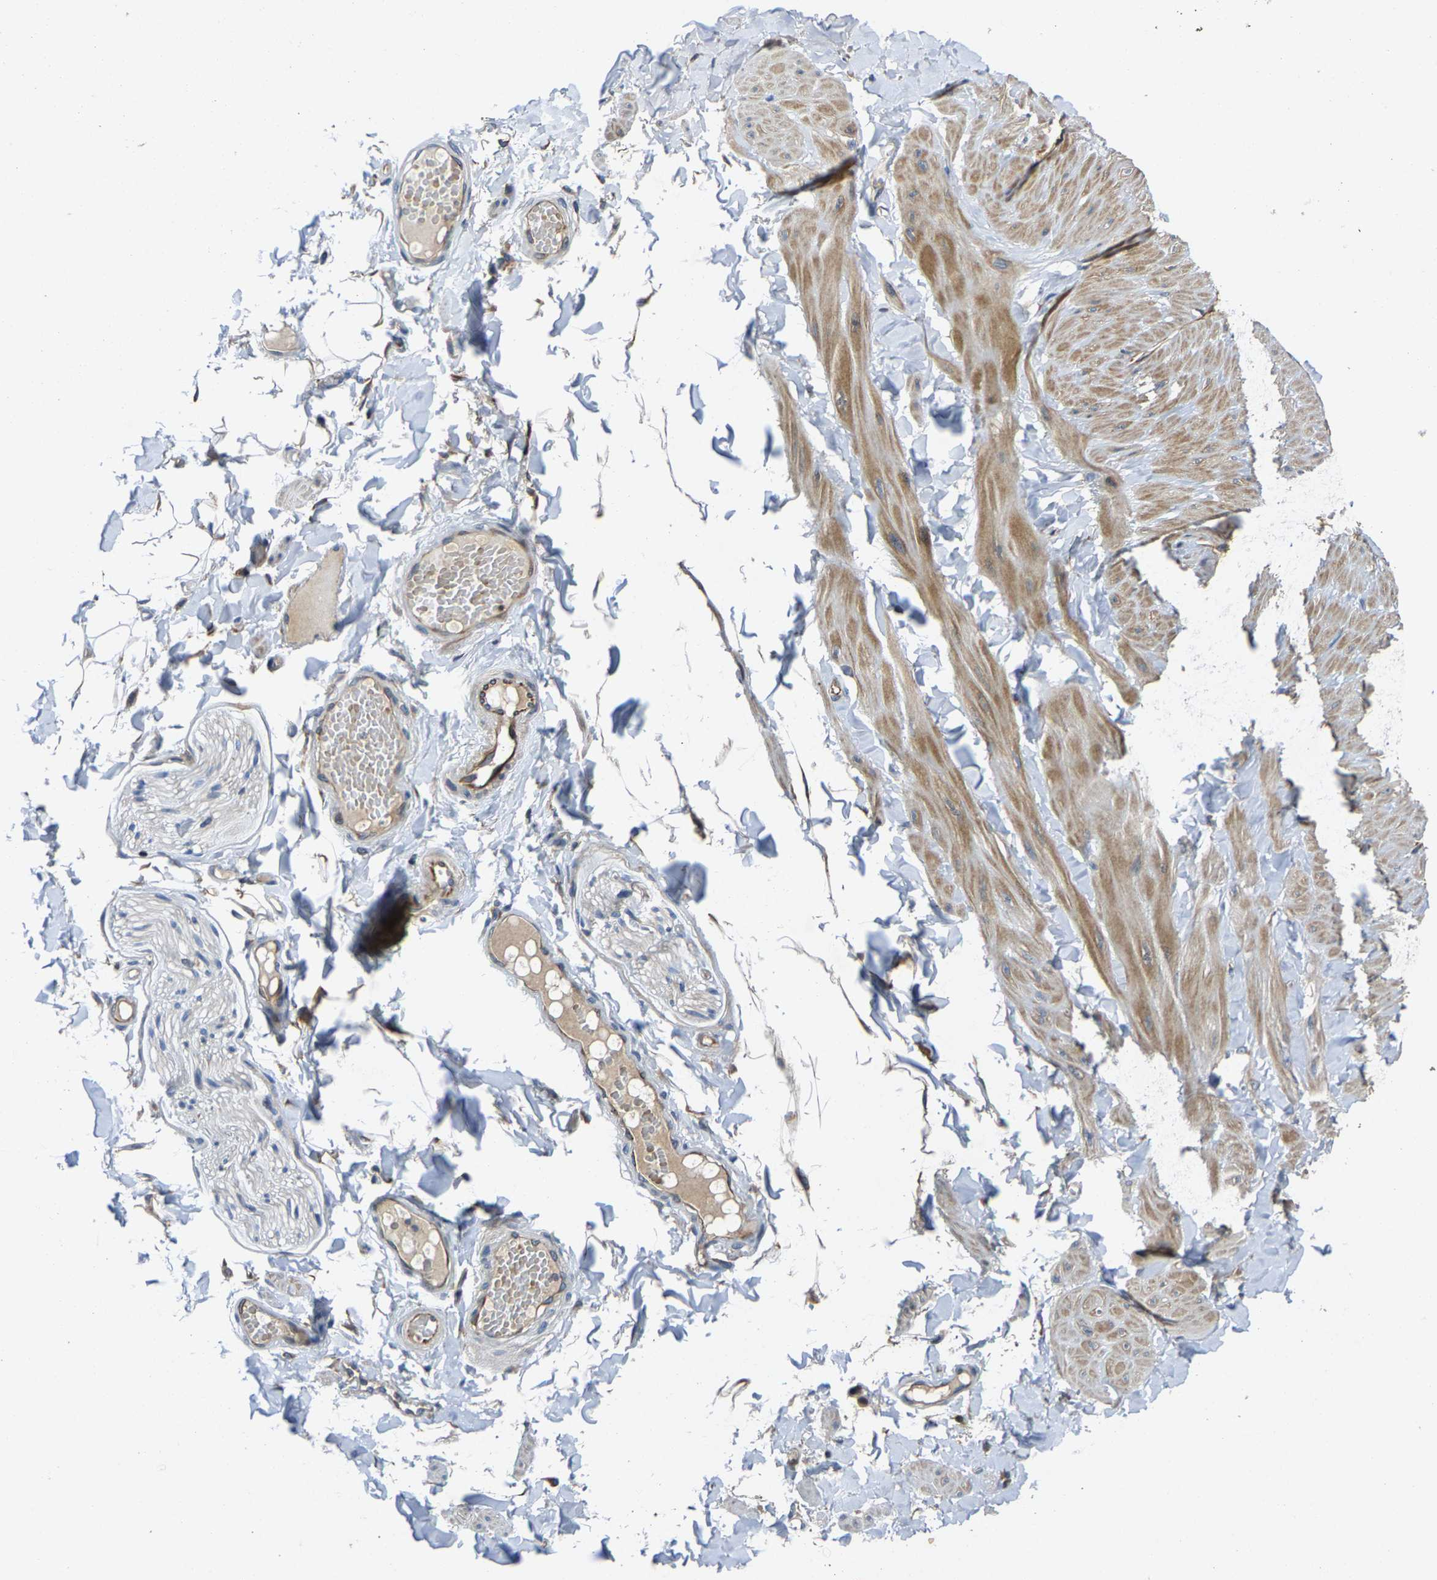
{"staining": {"intensity": "weak", "quantity": ">75%", "location": "cytoplasmic/membranous"}, "tissue": "adipose tissue", "cell_type": "Adipocytes", "image_type": "normal", "snomed": [{"axis": "morphology", "description": "Normal tissue, NOS"}, {"axis": "topography", "description": "Adipose tissue"}, {"axis": "topography", "description": "Vascular tissue"}, {"axis": "topography", "description": "Peripheral nerve tissue"}], "caption": "Weak cytoplasmic/membranous positivity is seen in about >75% of adipocytes in normal adipose tissue. (DAB IHC, brown staining for protein, blue staining for nuclei).", "gene": "AGBL3", "patient": {"sex": "male", "age": 25}}